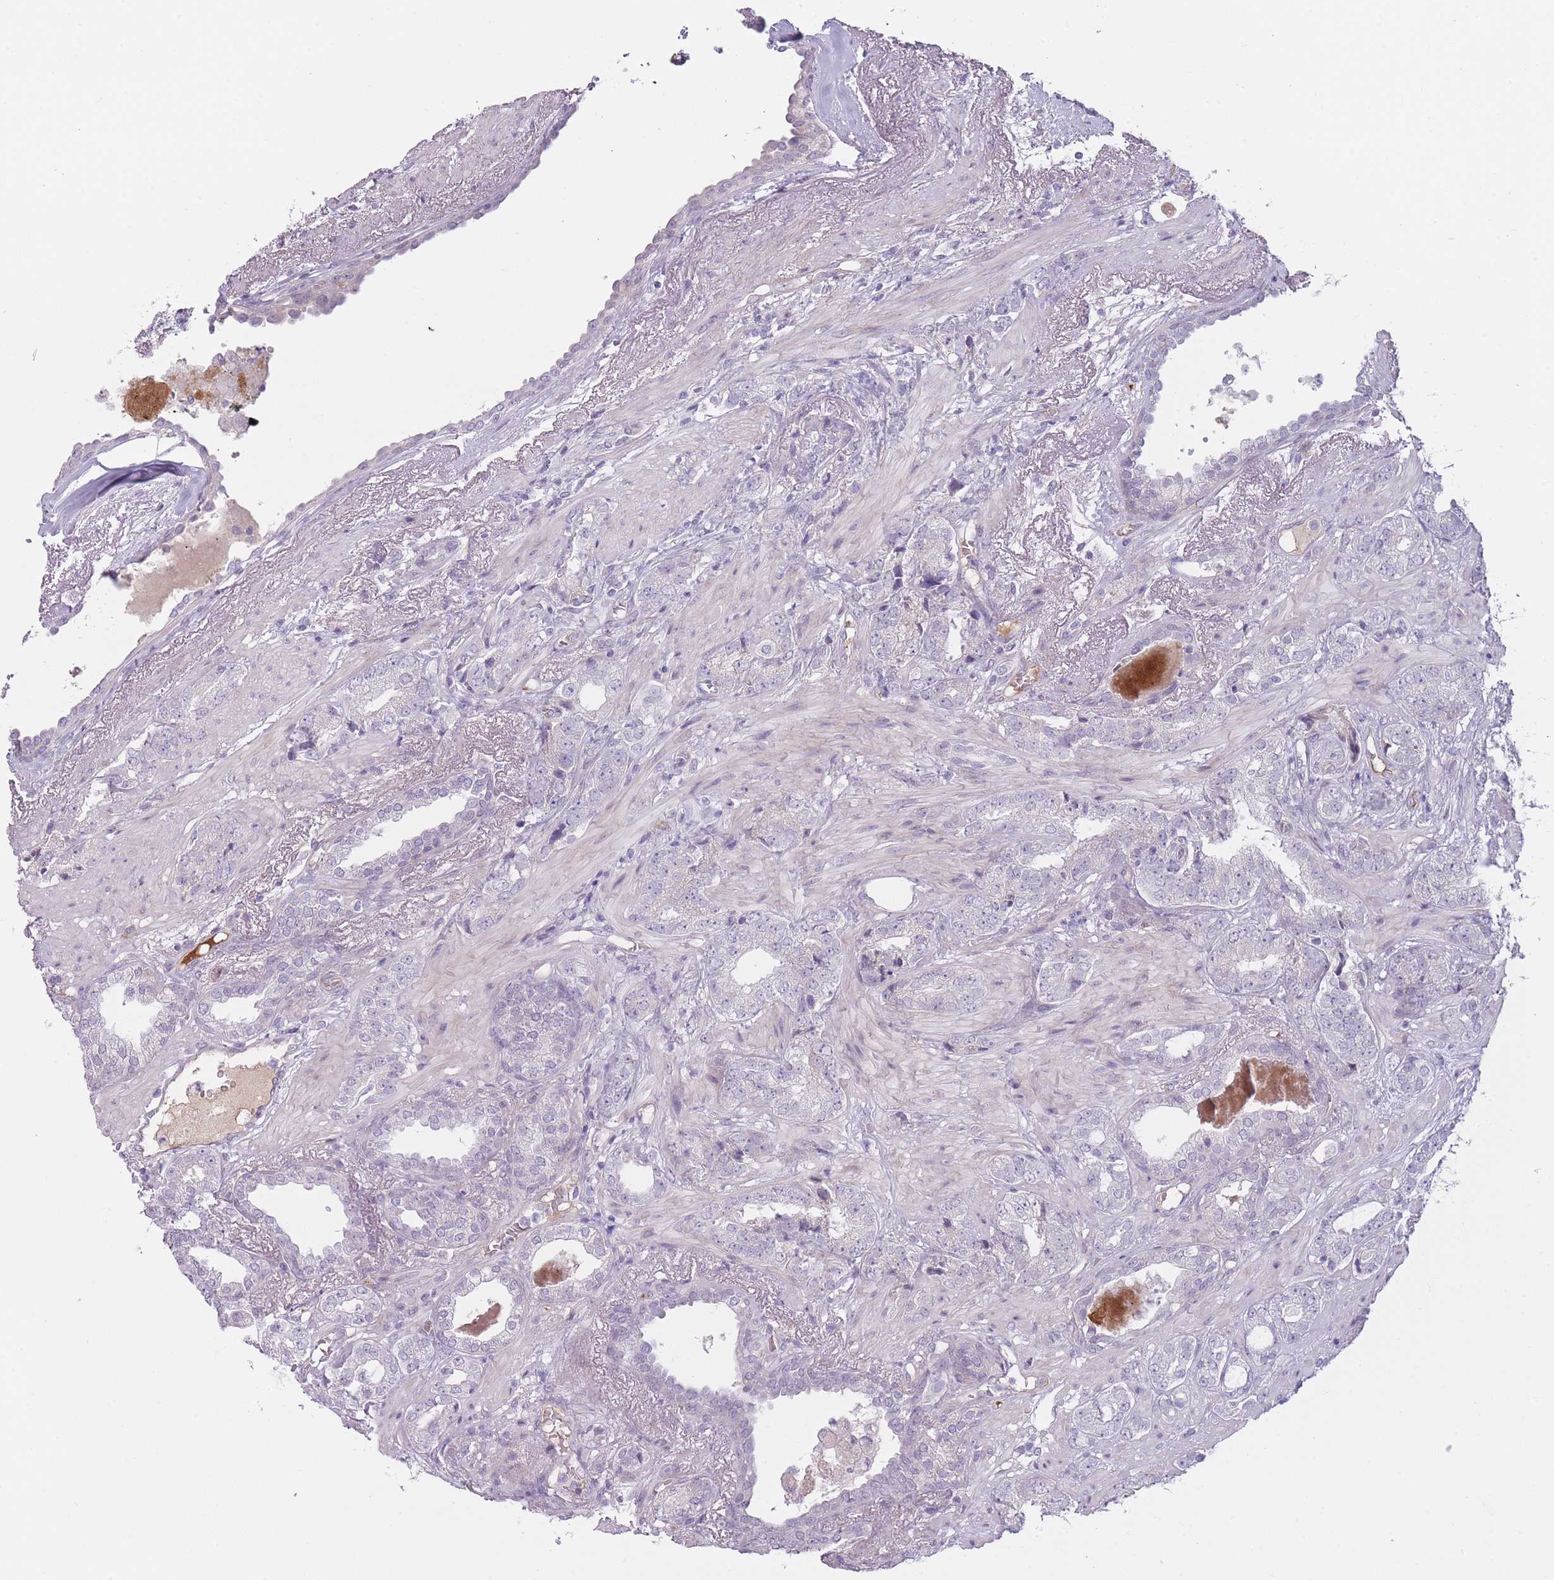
{"staining": {"intensity": "negative", "quantity": "none", "location": "none"}, "tissue": "prostate cancer", "cell_type": "Tumor cells", "image_type": "cancer", "snomed": [{"axis": "morphology", "description": "Adenocarcinoma, High grade"}, {"axis": "topography", "description": "Prostate"}], "caption": "Micrograph shows no significant protein staining in tumor cells of prostate cancer. (DAB immunohistochemistry, high magnification).", "gene": "PGRMC2", "patient": {"sex": "male", "age": 71}}